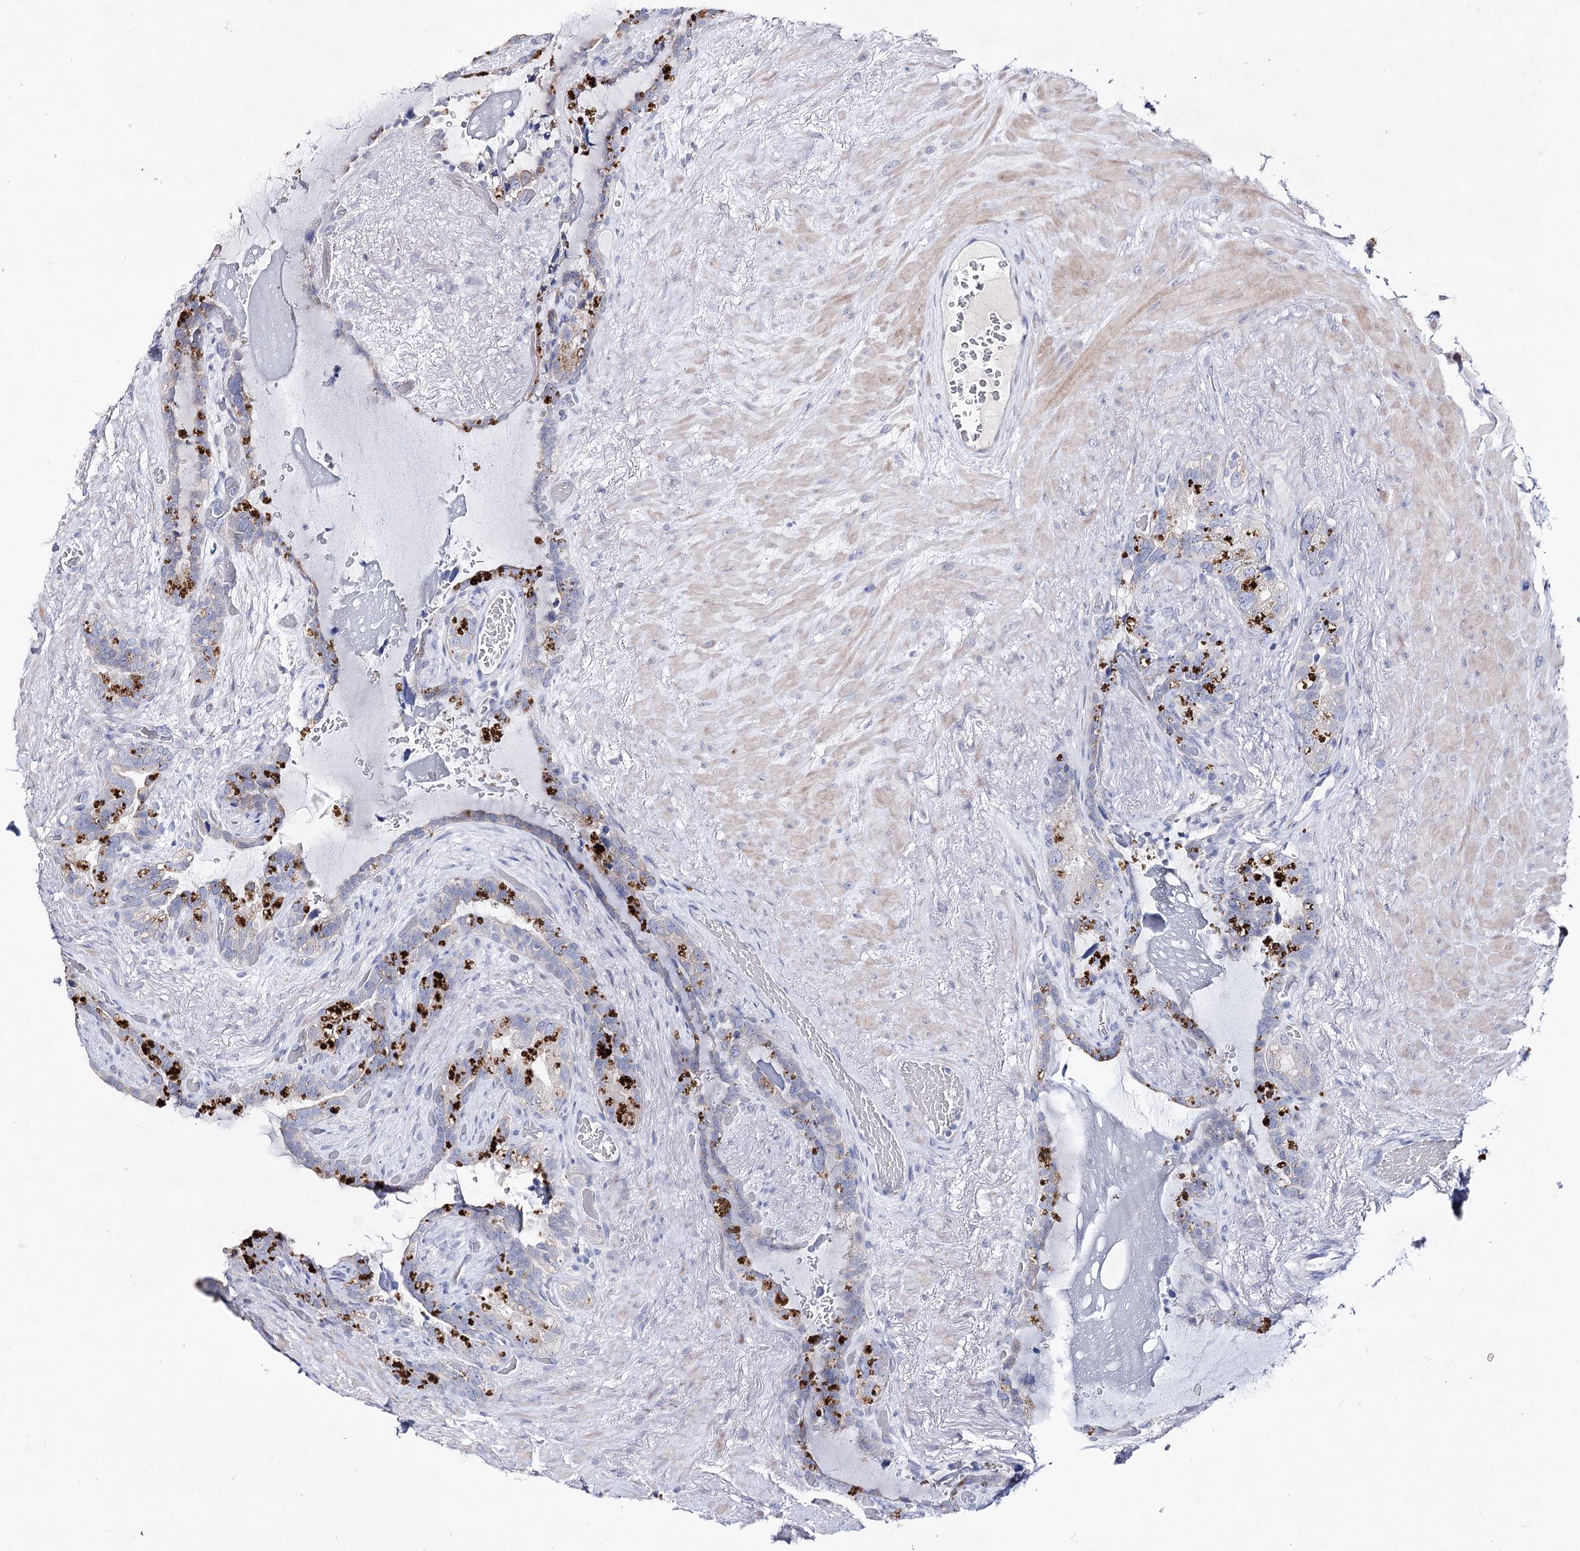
{"staining": {"intensity": "negative", "quantity": "none", "location": "none"}, "tissue": "seminal vesicle", "cell_type": "Glandular cells", "image_type": "normal", "snomed": [{"axis": "morphology", "description": "Normal tissue, NOS"}, {"axis": "topography", "description": "Seminal veicle"}], "caption": "High power microscopy micrograph of an immunohistochemistry histopathology image of normal seminal vesicle, revealing no significant staining in glandular cells.", "gene": "LRRC14B", "patient": {"sex": "male", "age": 80}}